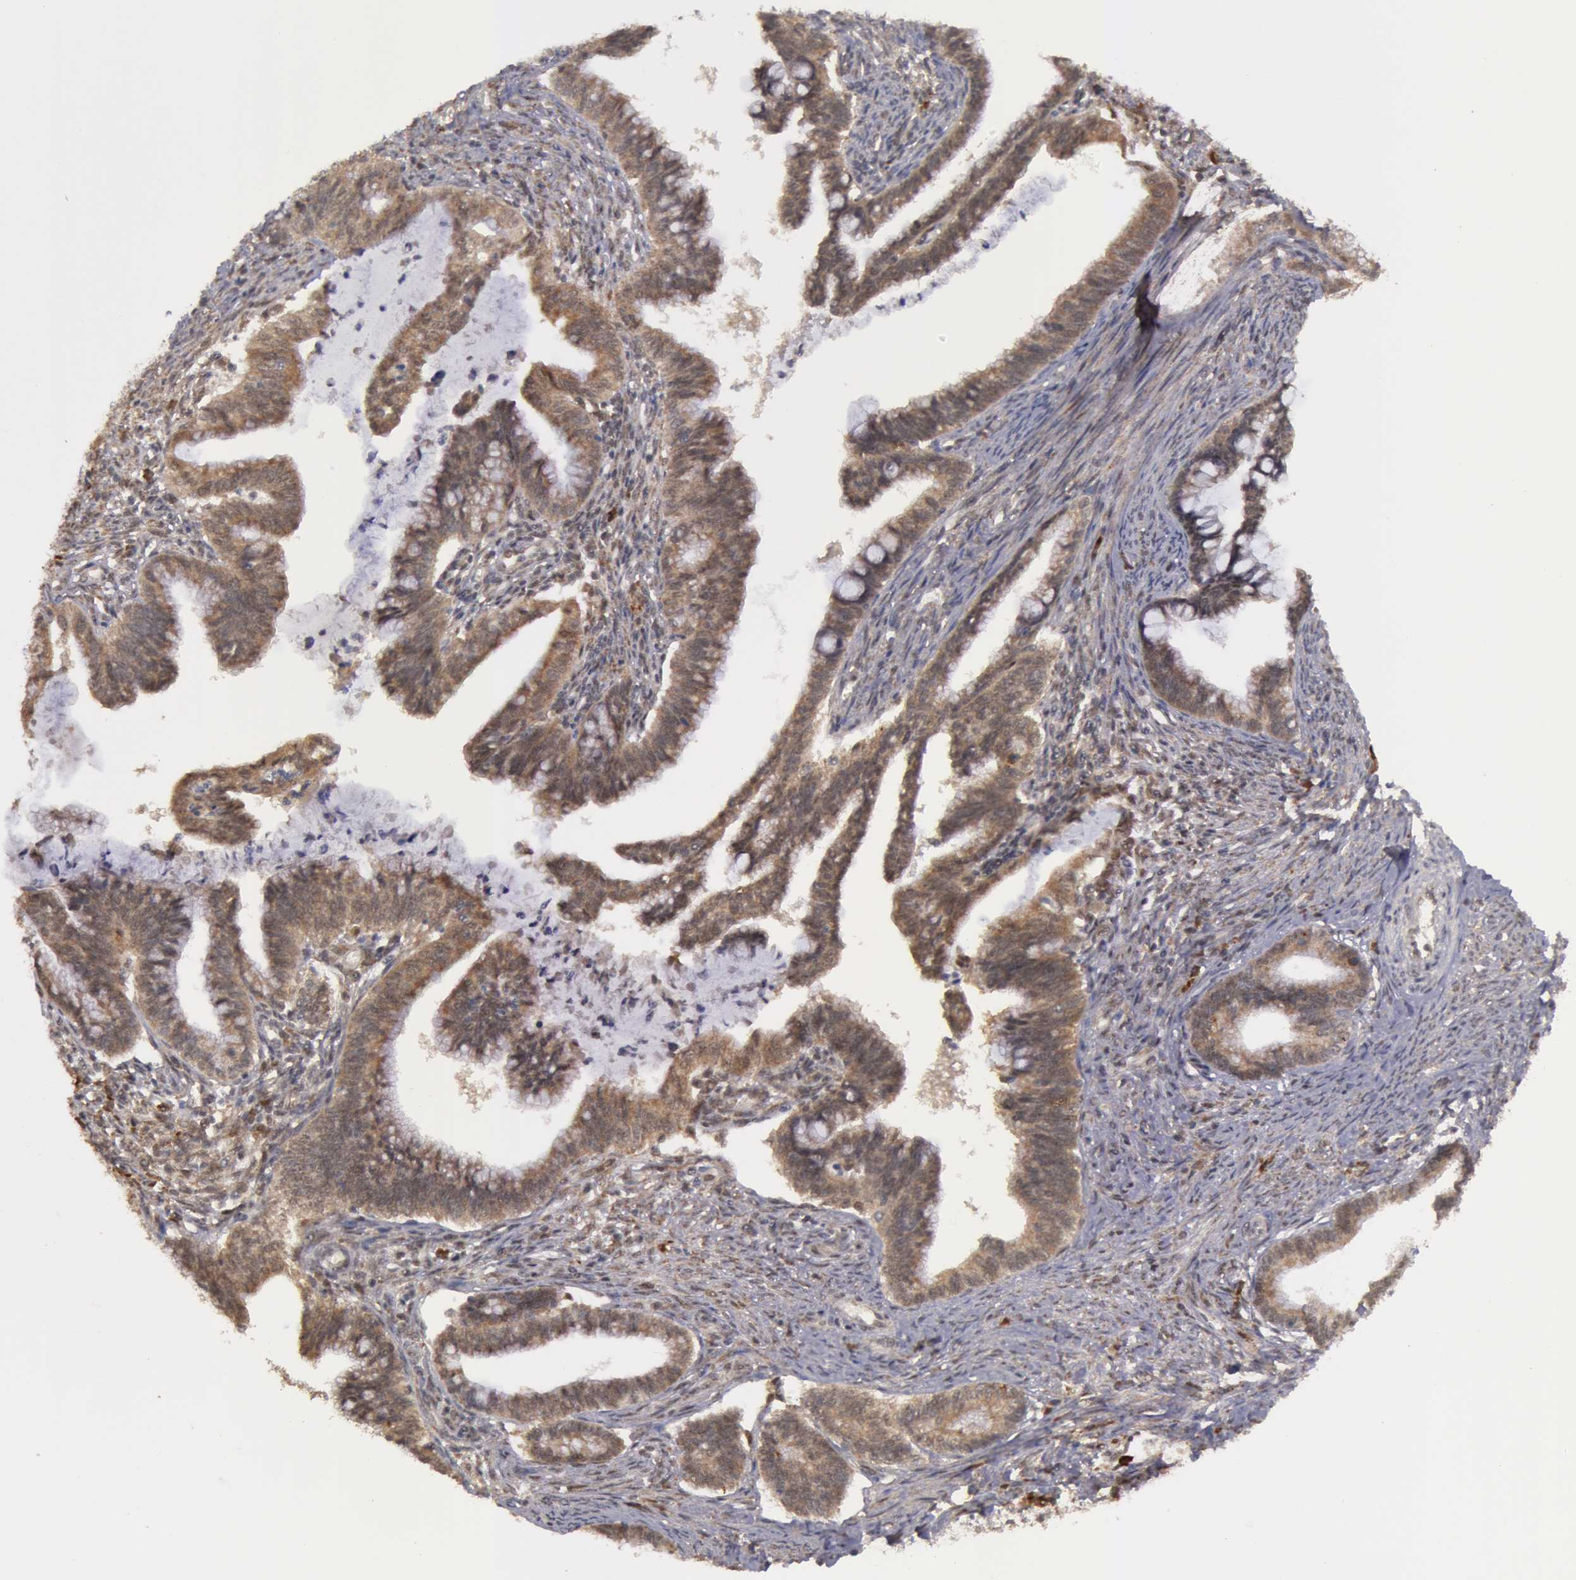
{"staining": {"intensity": "moderate", "quantity": ">75%", "location": "cytoplasmic/membranous"}, "tissue": "cervical cancer", "cell_type": "Tumor cells", "image_type": "cancer", "snomed": [{"axis": "morphology", "description": "Adenocarcinoma, NOS"}, {"axis": "topography", "description": "Cervix"}], "caption": "Immunohistochemistry micrograph of neoplastic tissue: human cervical cancer (adenocarcinoma) stained using IHC demonstrates medium levels of moderate protein expression localized specifically in the cytoplasmic/membranous of tumor cells, appearing as a cytoplasmic/membranous brown color.", "gene": "GLIS1", "patient": {"sex": "female", "age": 36}}